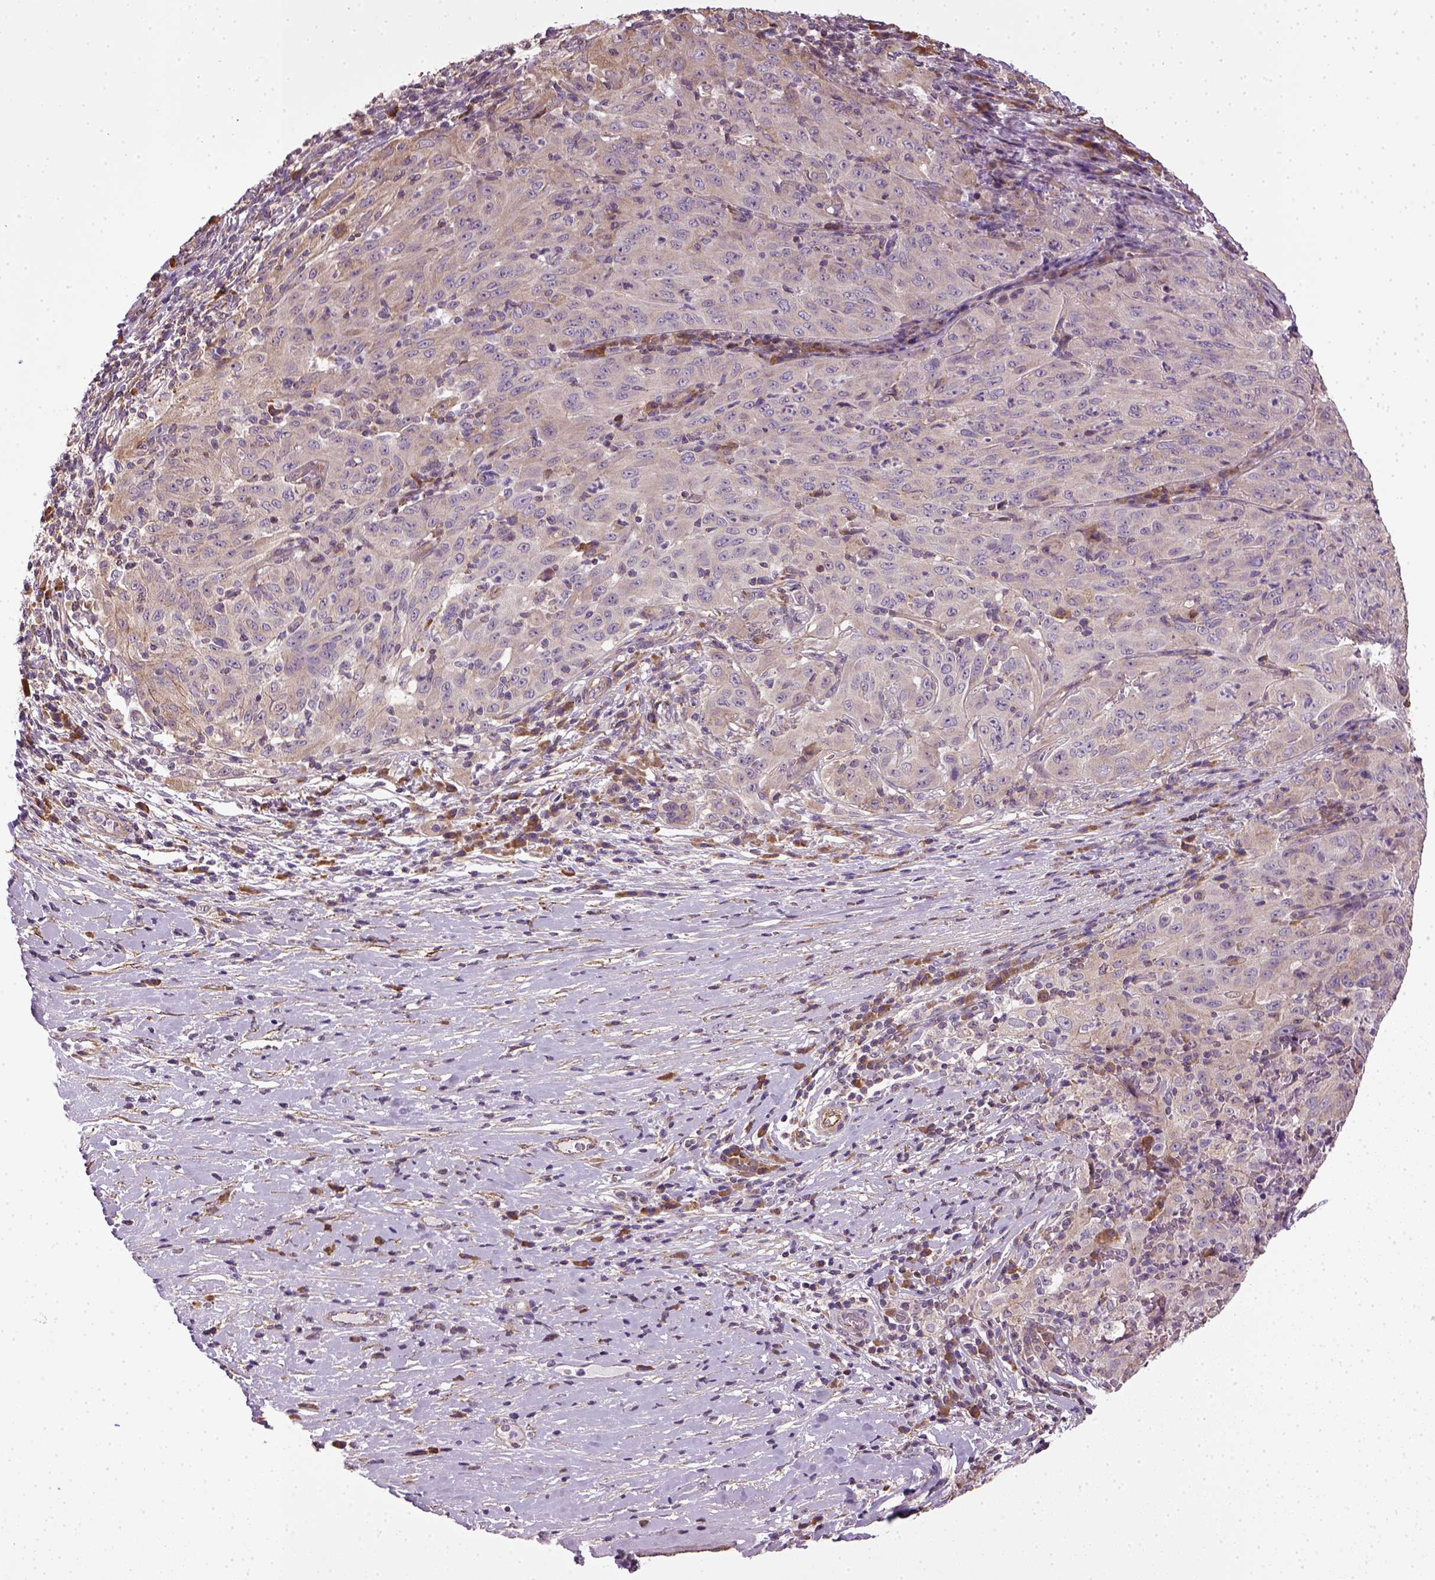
{"staining": {"intensity": "negative", "quantity": "none", "location": "none"}, "tissue": "pancreatic cancer", "cell_type": "Tumor cells", "image_type": "cancer", "snomed": [{"axis": "morphology", "description": "Adenocarcinoma, NOS"}, {"axis": "topography", "description": "Pancreas"}], "caption": "High power microscopy histopathology image of an immunohistochemistry (IHC) image of pancreatic cancer (adenocarcinoma), revealing no significant expression in tumor cells. The staining was performed using DAB (3,3'-diaminobenzidine) to visualize the protein expression in brown, while the nuclei were stained in blue with hematoxylin (Magnification: 20x).", "gene": "TPRG1", "patient": {"sex": "male", "age": 63}}